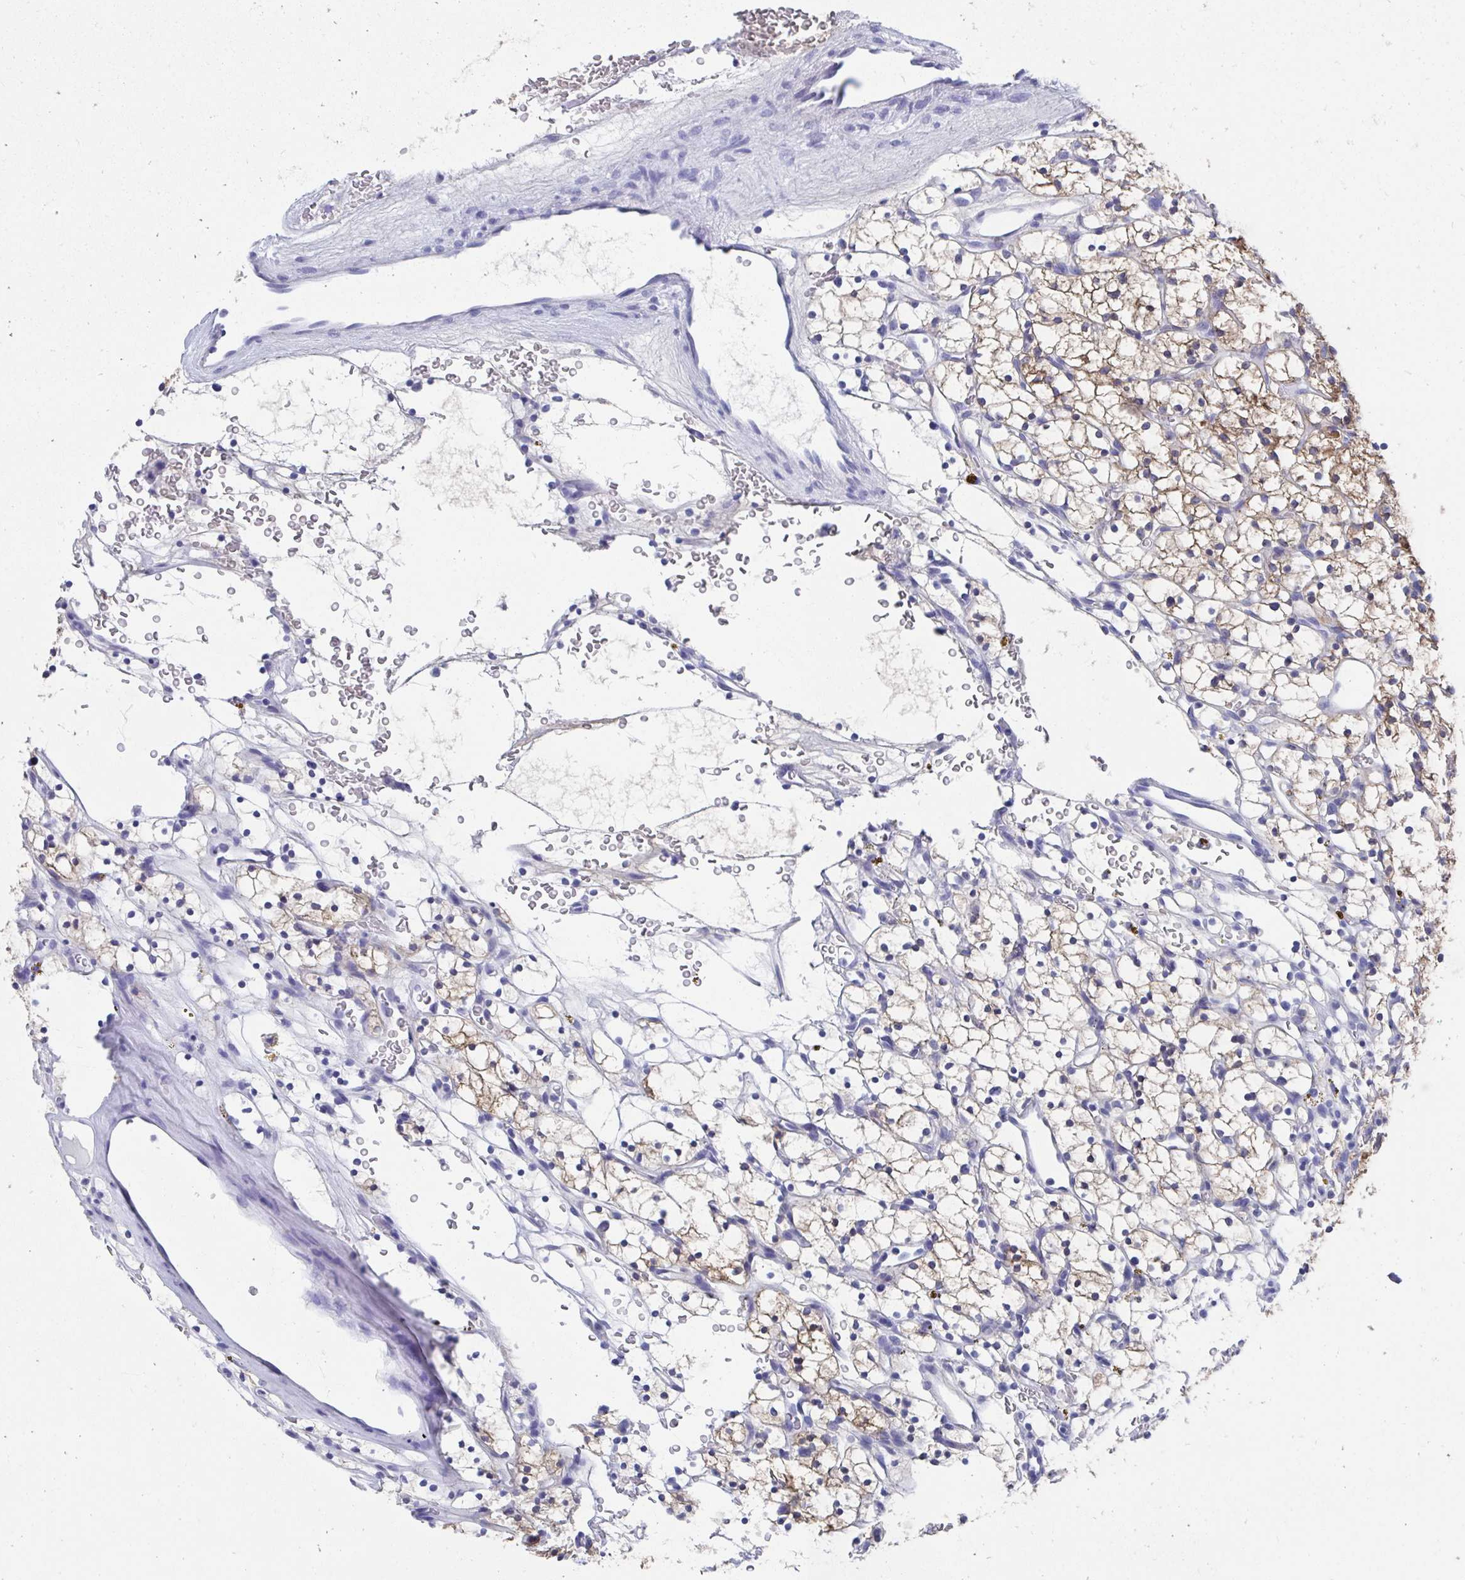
{"staining": {"intensity": "weak", "quantity": "25%-75%", "location": "cytoplasmic/membranous"}, "tissue": "renal cancer", "cell_type": "Tumor cells", "image_type": "cancer", "snomed": [{"axis": "morphology", "description": "Adenocarcinoma, NOS"}, {"axis": "topography", "description": "Kidney"}], "caption": "Immunohistochemistry (IHC) (DAB (3,3'-diaminobenzidine)) staining of human renal cancer exhibits weak cytoplasmic/membranous protein positivity in approximately 25%-75% of tumor cells.", "gene": "HGD", "patient": {"sex": "female", "age": 64}}